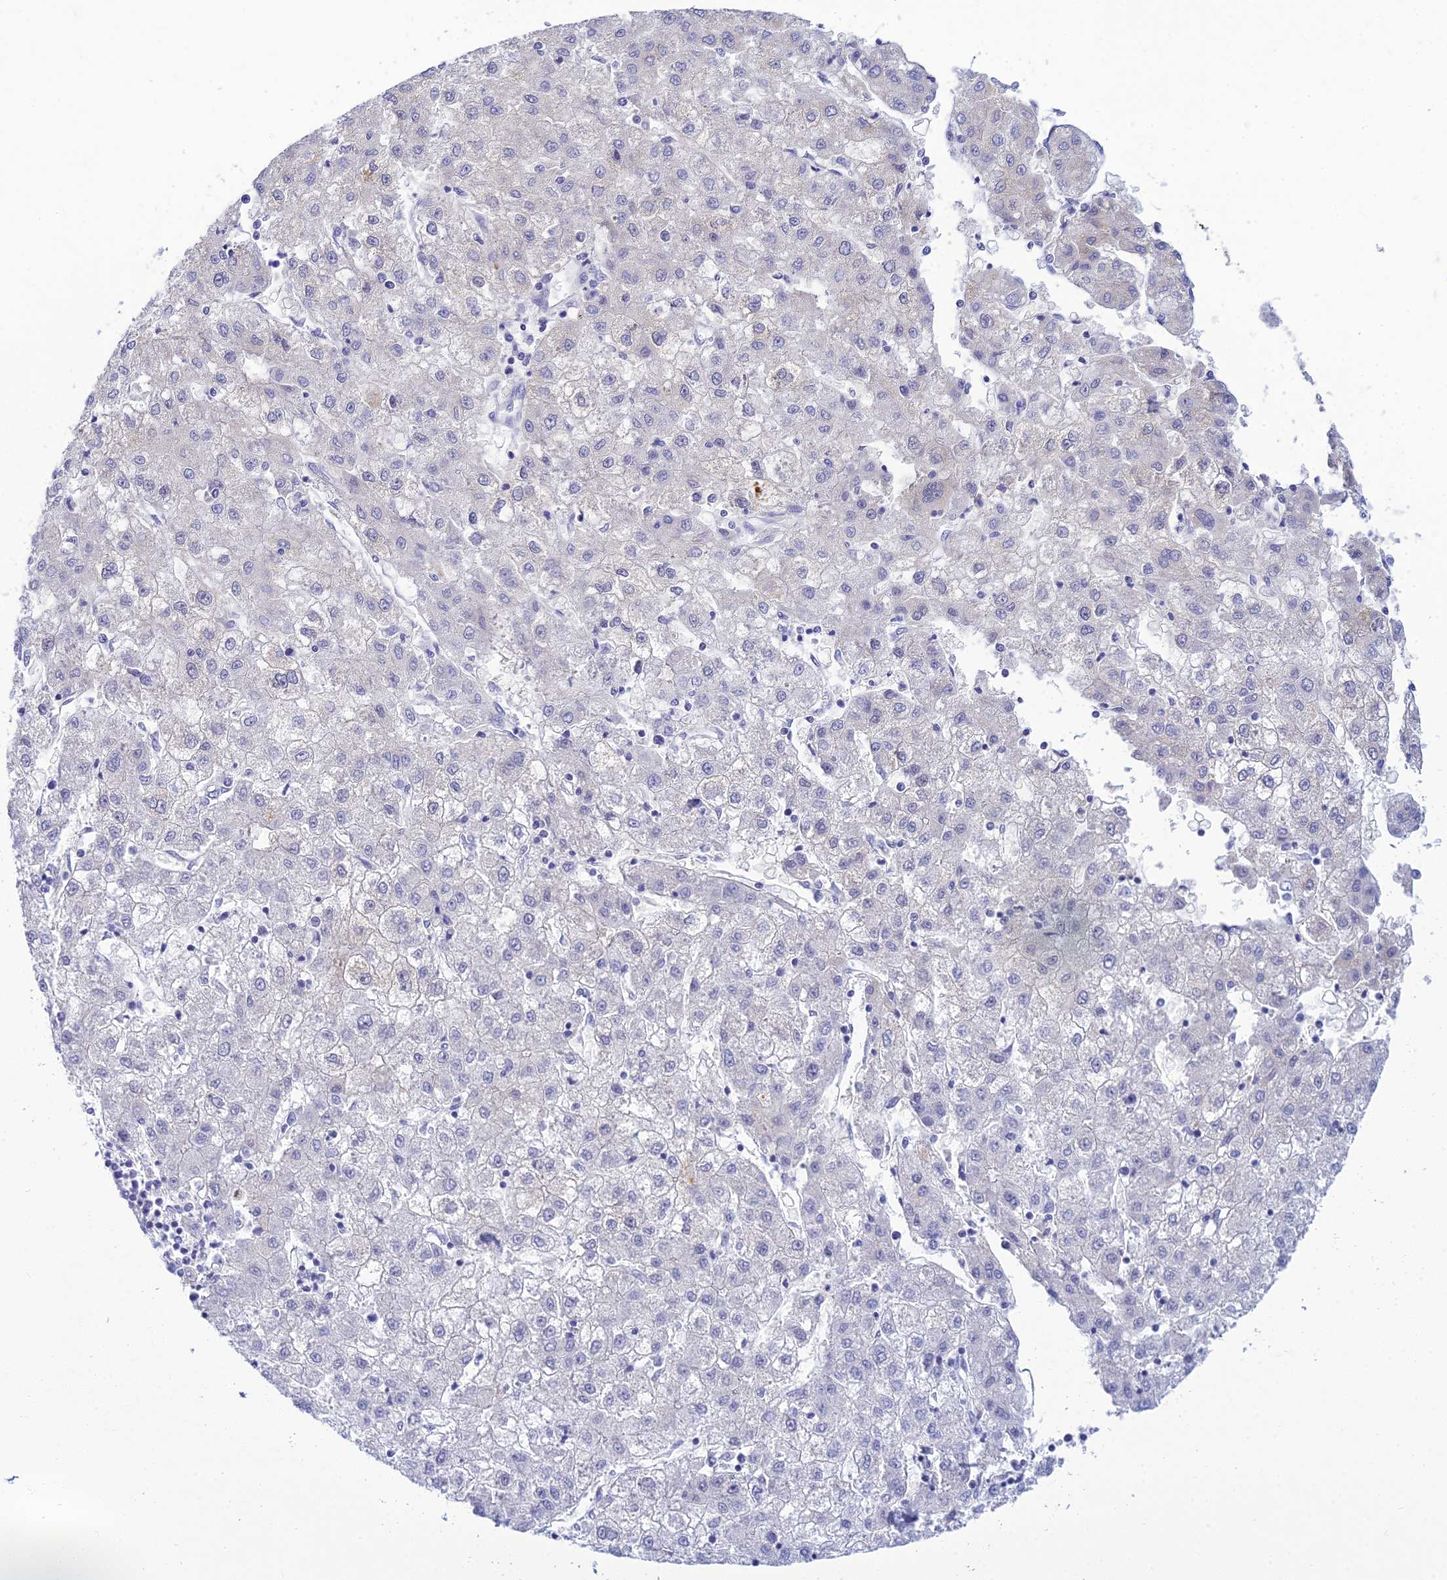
{"staining": {"intensity": "negative", "quantity": "none", "location": "none"}, "tissue": "liver cancer", "cell_type": "Tumor cells", "image_type": "cancer", "snomed": [{"axis": "morphology", "description": "Carcinoma, Hepatocellular, NOS"}, {"axis": "topography", "description": "Liver"}], "caption": "Liver cancer was stained to show a protein in brown. There is no significant staining in tumor cells.", "gene": "ZMIZ1", "patient": {"sex": "male", "age": 72}}